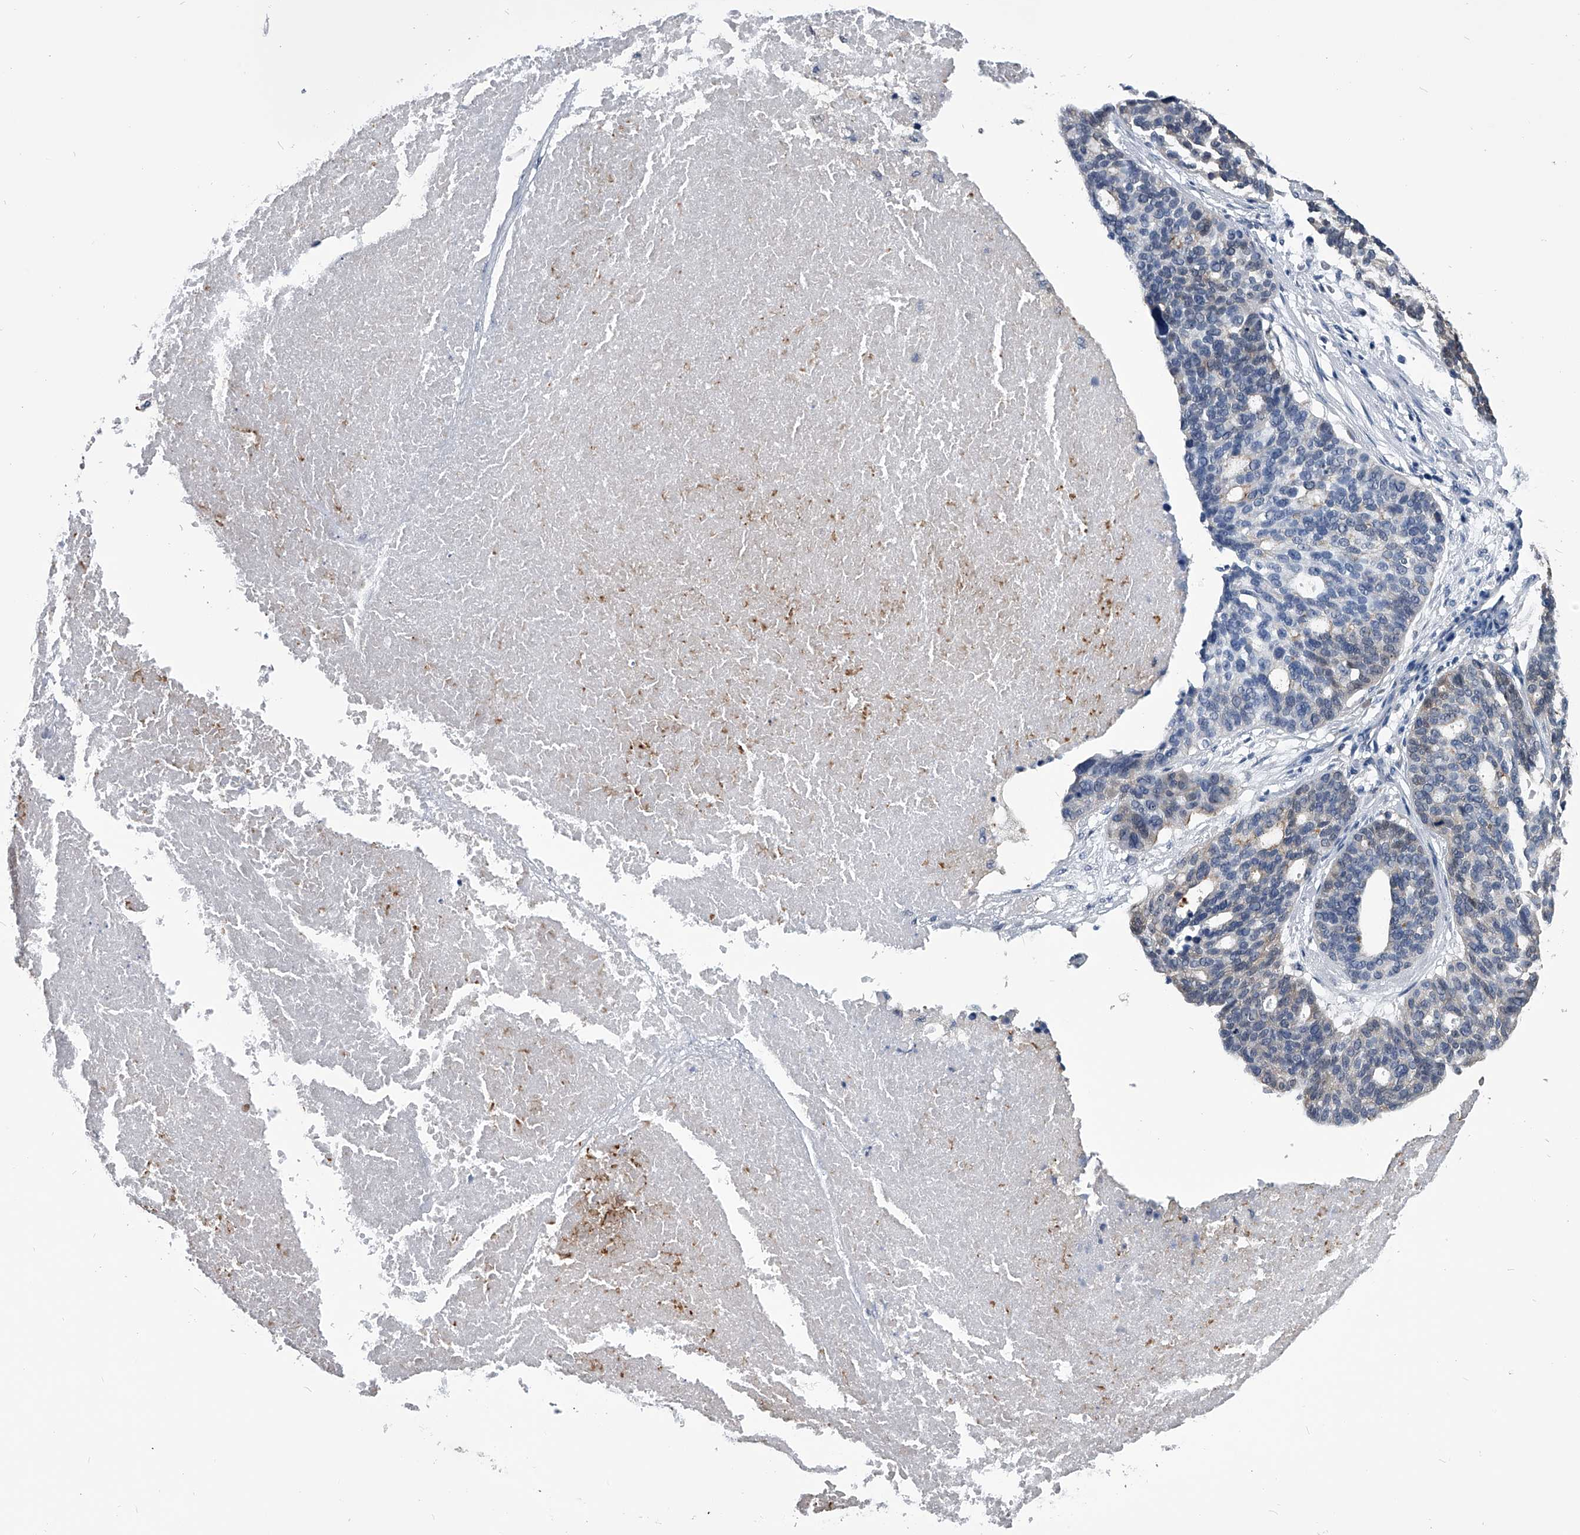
{"staining": {"intensity": "weak", "quantity": "25%-75%", "location": "cytoplasmic/membranous"}, "tissue": "ovarian cancer", "cell_type": "Tumor cells", "image_type": "cancer", "snomed": [{"axis": "morphology", "description": "Cystadenocarcinoma, serous, NOS"}, {"axis": "topography", "description": "Ovary"}], "caption": "A high-resolution image shows immunohistochemistry staining of ovarian serous cystadenocarcinoma, which shows weak cytoplasmic/membranous staining in about 25%-75% of tumor cells.", "gene": "PDXK", "patient": {"sex": "female", "age": 59}}